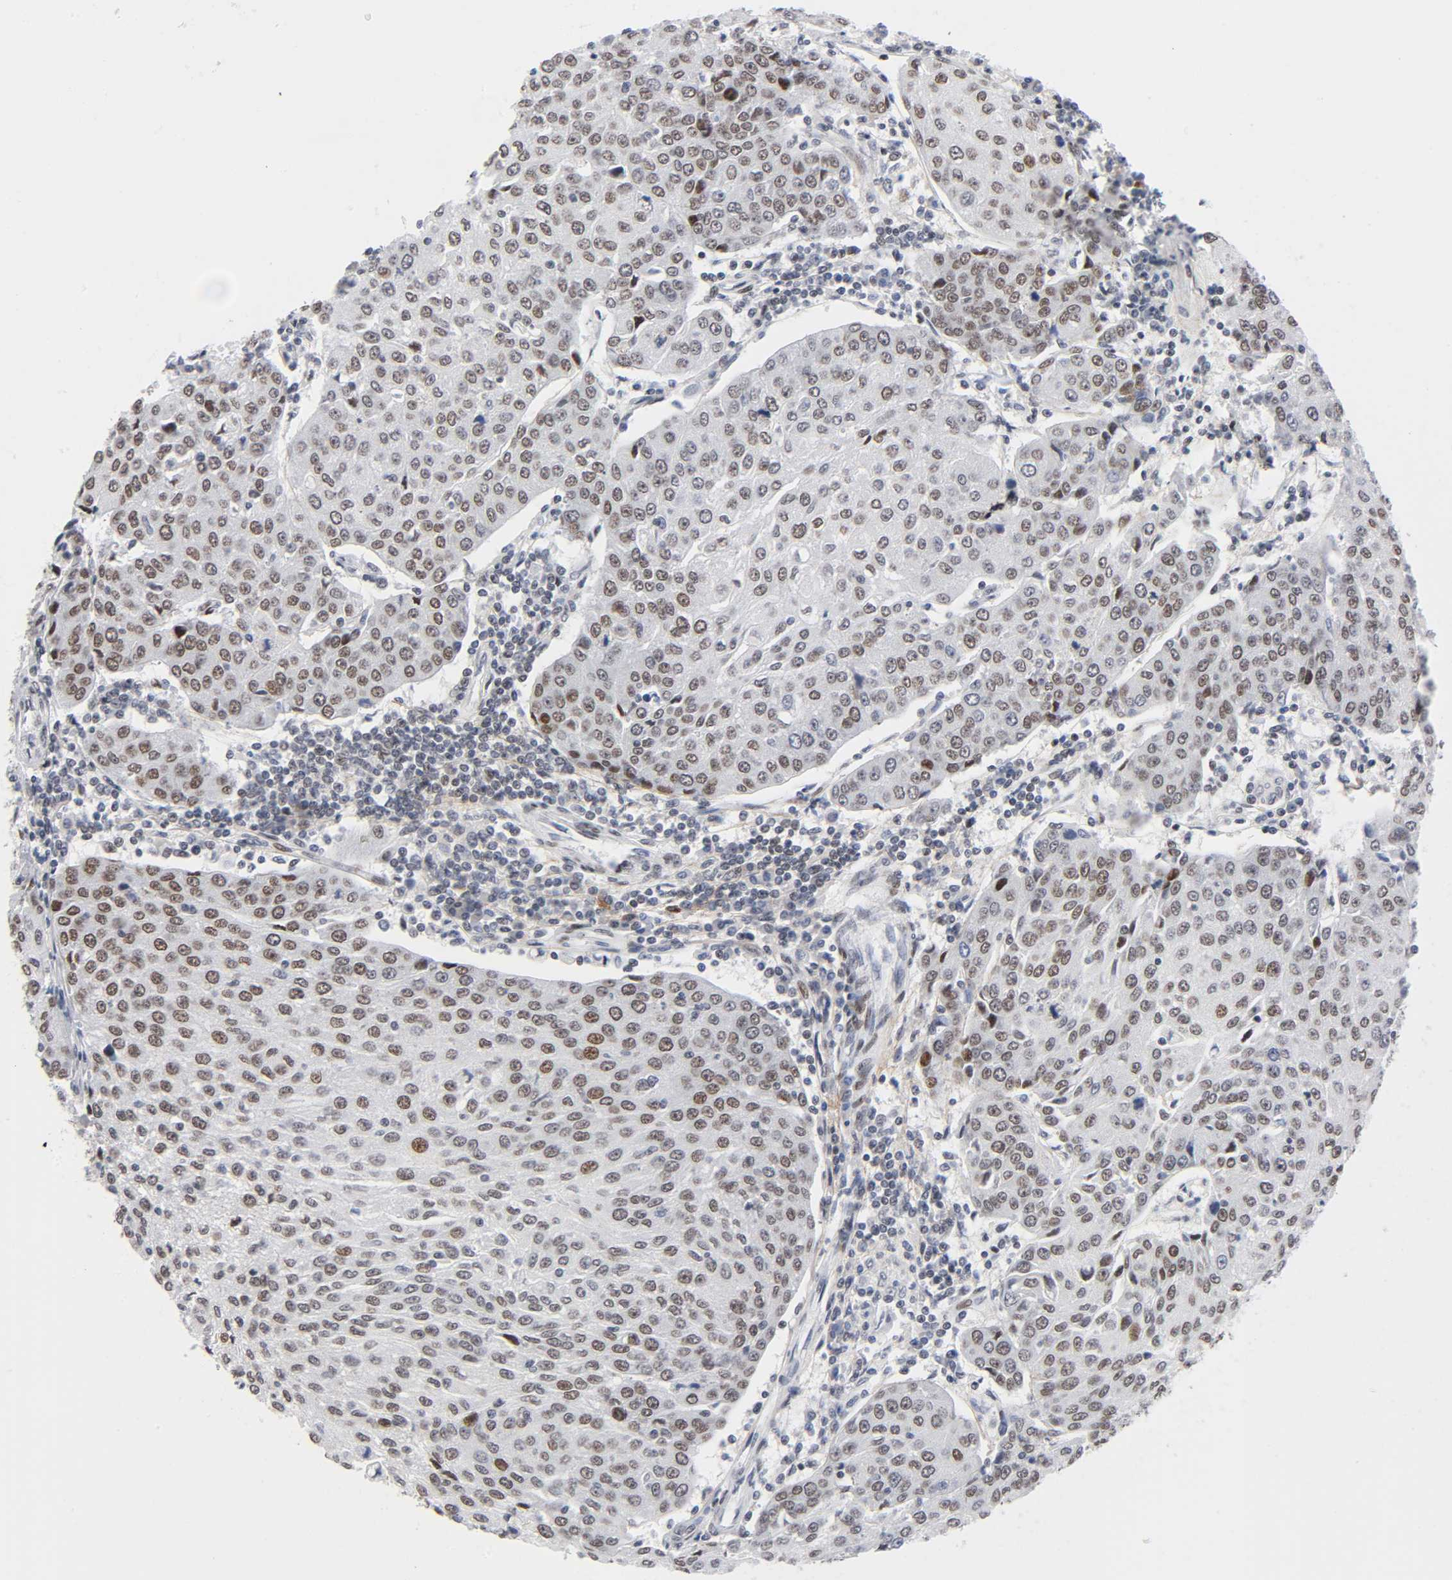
{"staining": {"intensity": "moderate", "quantity": "25%-75%", "location": "nuclear"}, "tissue": "urothelial cancer", "cell_type": "Tumor cells", "image_type": "cancer", "snomed": [{"axis": "morphology", "description": "Urothelial carcinoma, High grade"}, {"axis": "topography", "description": "Urinary bladder"}], "caption": "Urothelial cancer stained with a brown dye reveals moderate nuclear positive expression in about 25%-75% of tumor cells.", "gene": "DIDO1", "patient": {"sex": "female", "age": 85}}